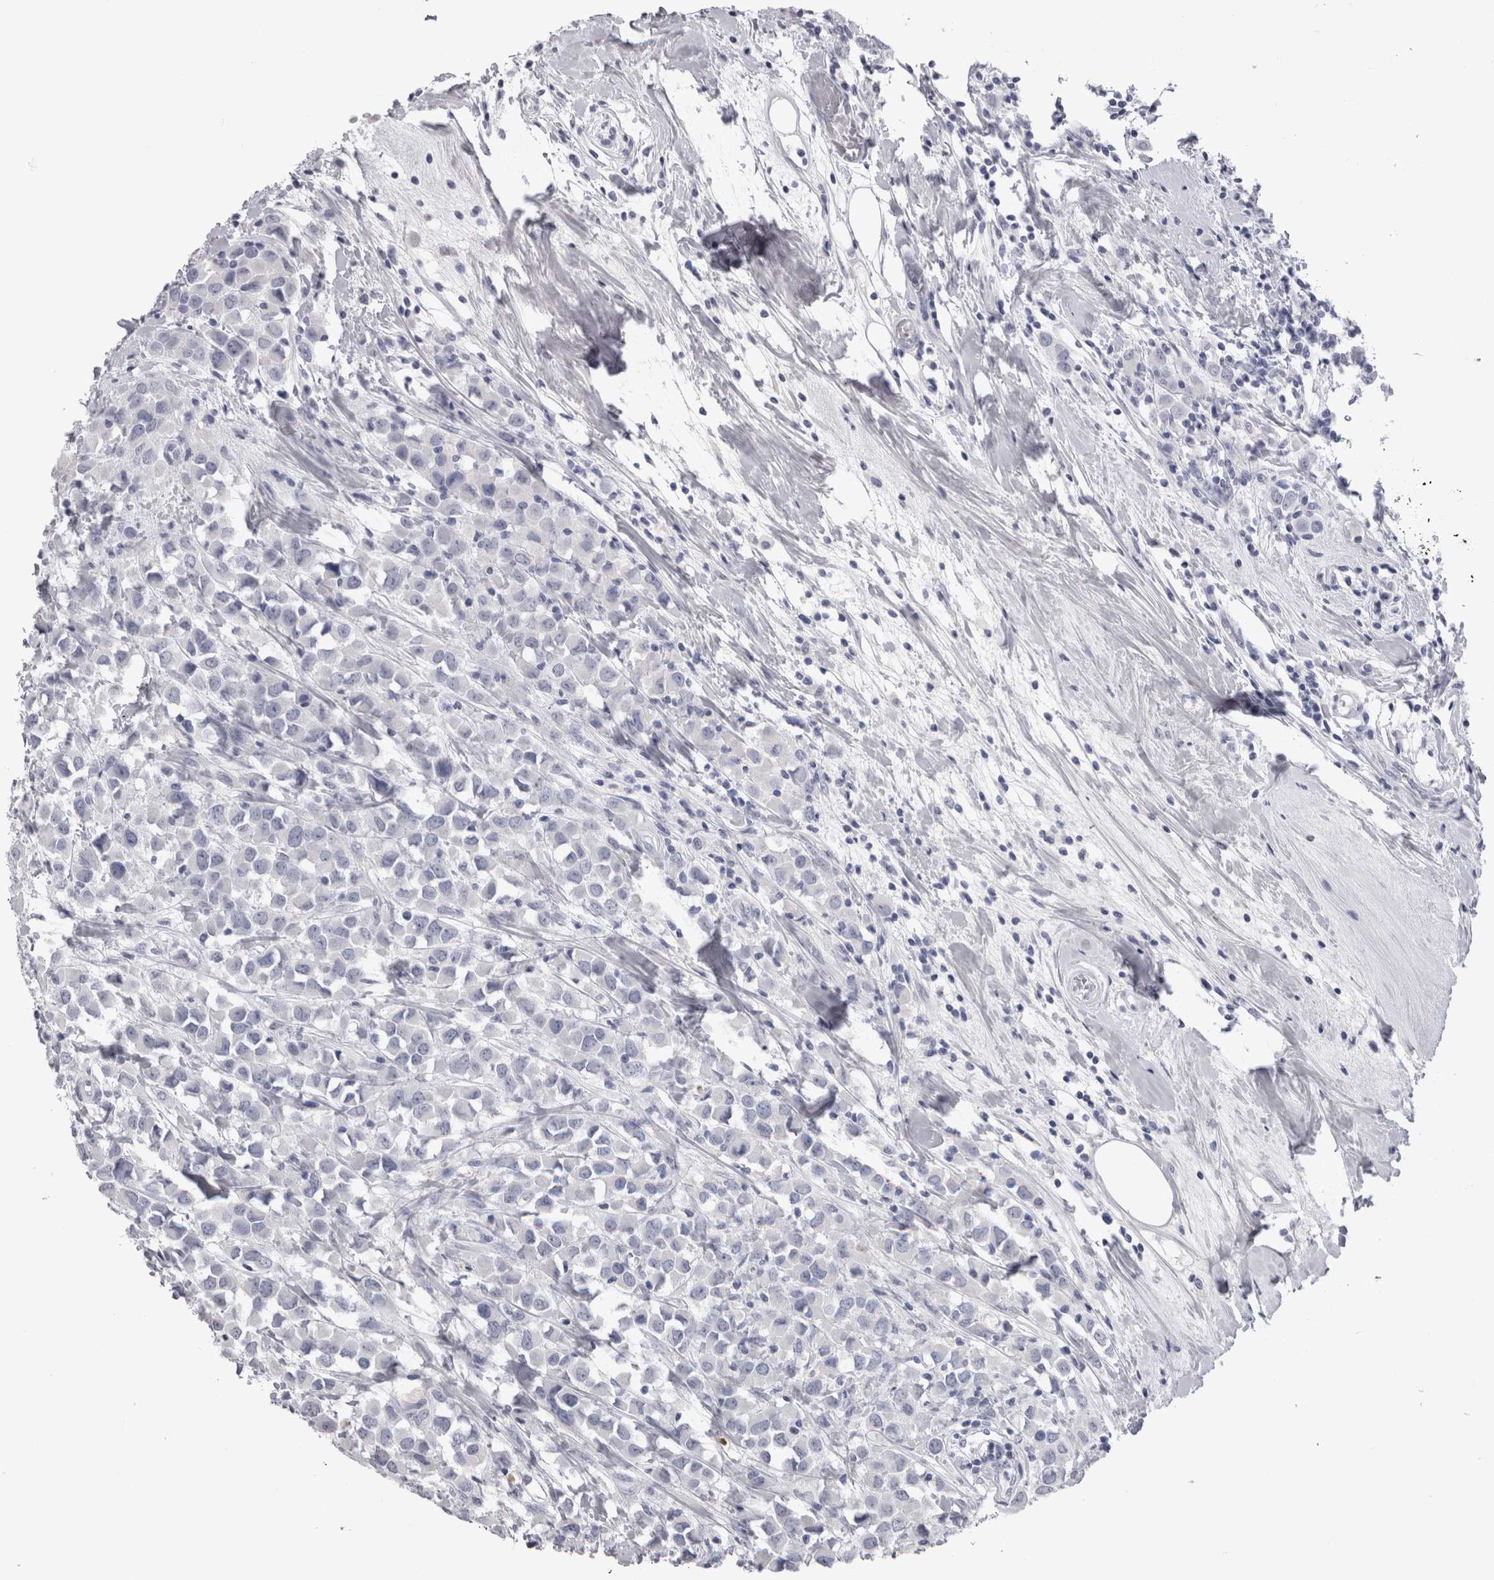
{"staining": {"intensity": "negative", "quantity": "none", "location": "none"}, "tissue": "breast cancer", "cell_type": "Tumor cells", "image_type": "cancer", "snomed": [{"axis": "morphology", "description": "Duct carcinoma"}, {"axis": "topography", "description": "Breast"}], "caption": "High magnification brightfield microscopy of breast cancer (invasive ductal carcinoma) stained with DAB (3,3'-diaminobenzidine) (brown) and counterstained with hematoxylin (blue): tumor cells show no significant staining.", "gene": "ADAM2", "patient": {"sex": "female", "age": 61}}